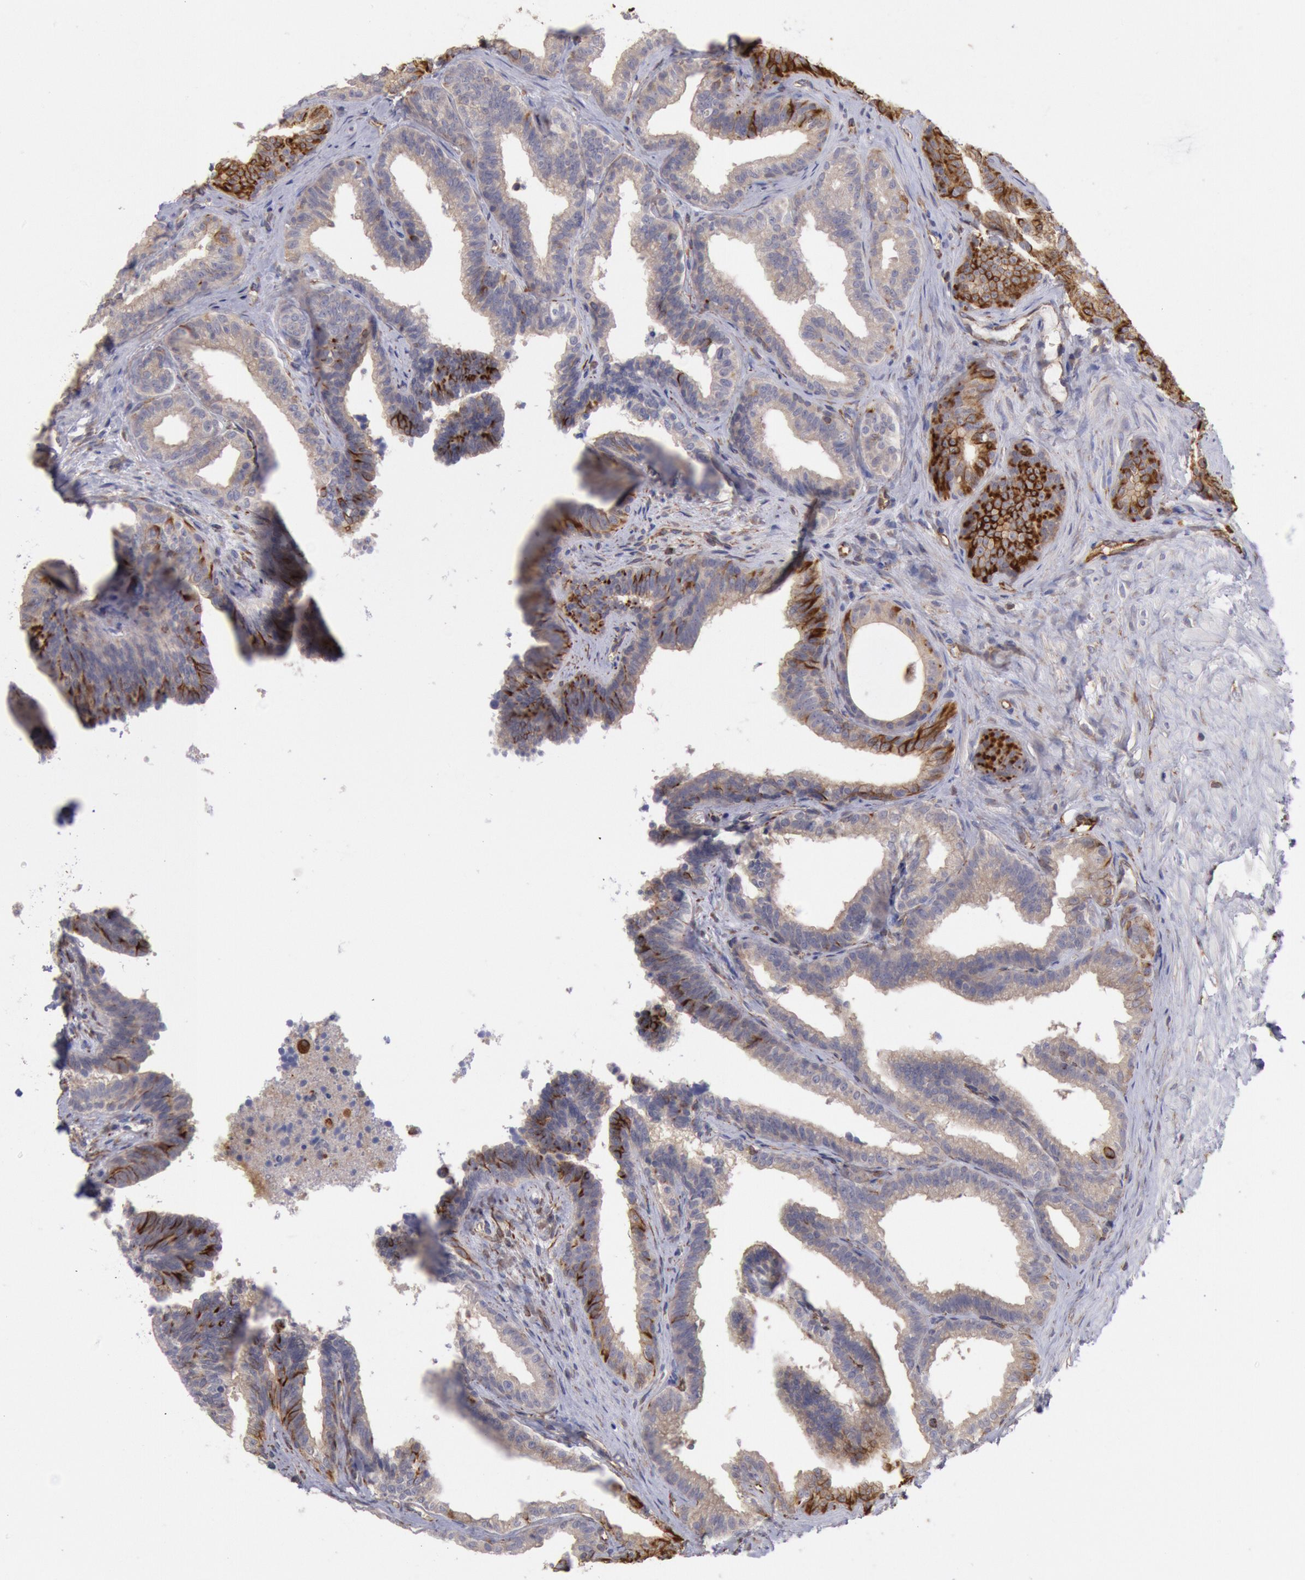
{"staining": {"intensity": "moderate", "quantity": "<25%", "location": "cytoplasmic/membranous"}, "tissue": "seminal vesicle", "cell_type": "Glandular cells", "image_type": "normal", "snomed": [{"axis": "morphology", "description": "Normal tissue, NOS"}, {"axis": "topography", "description": "Seminal veicle"}], "caption": "The immunohistochemical stain highlights moderate cytoplasmic/membranous positivity in glandular cells of unremarkable seminal vesicle. (DAB (3,3'-diaminobenzidine) IHC, brown staining for protein, blue staining for nuclei).", "gene": "RNF139", "patient": {"sex": "male", "age": 26}}